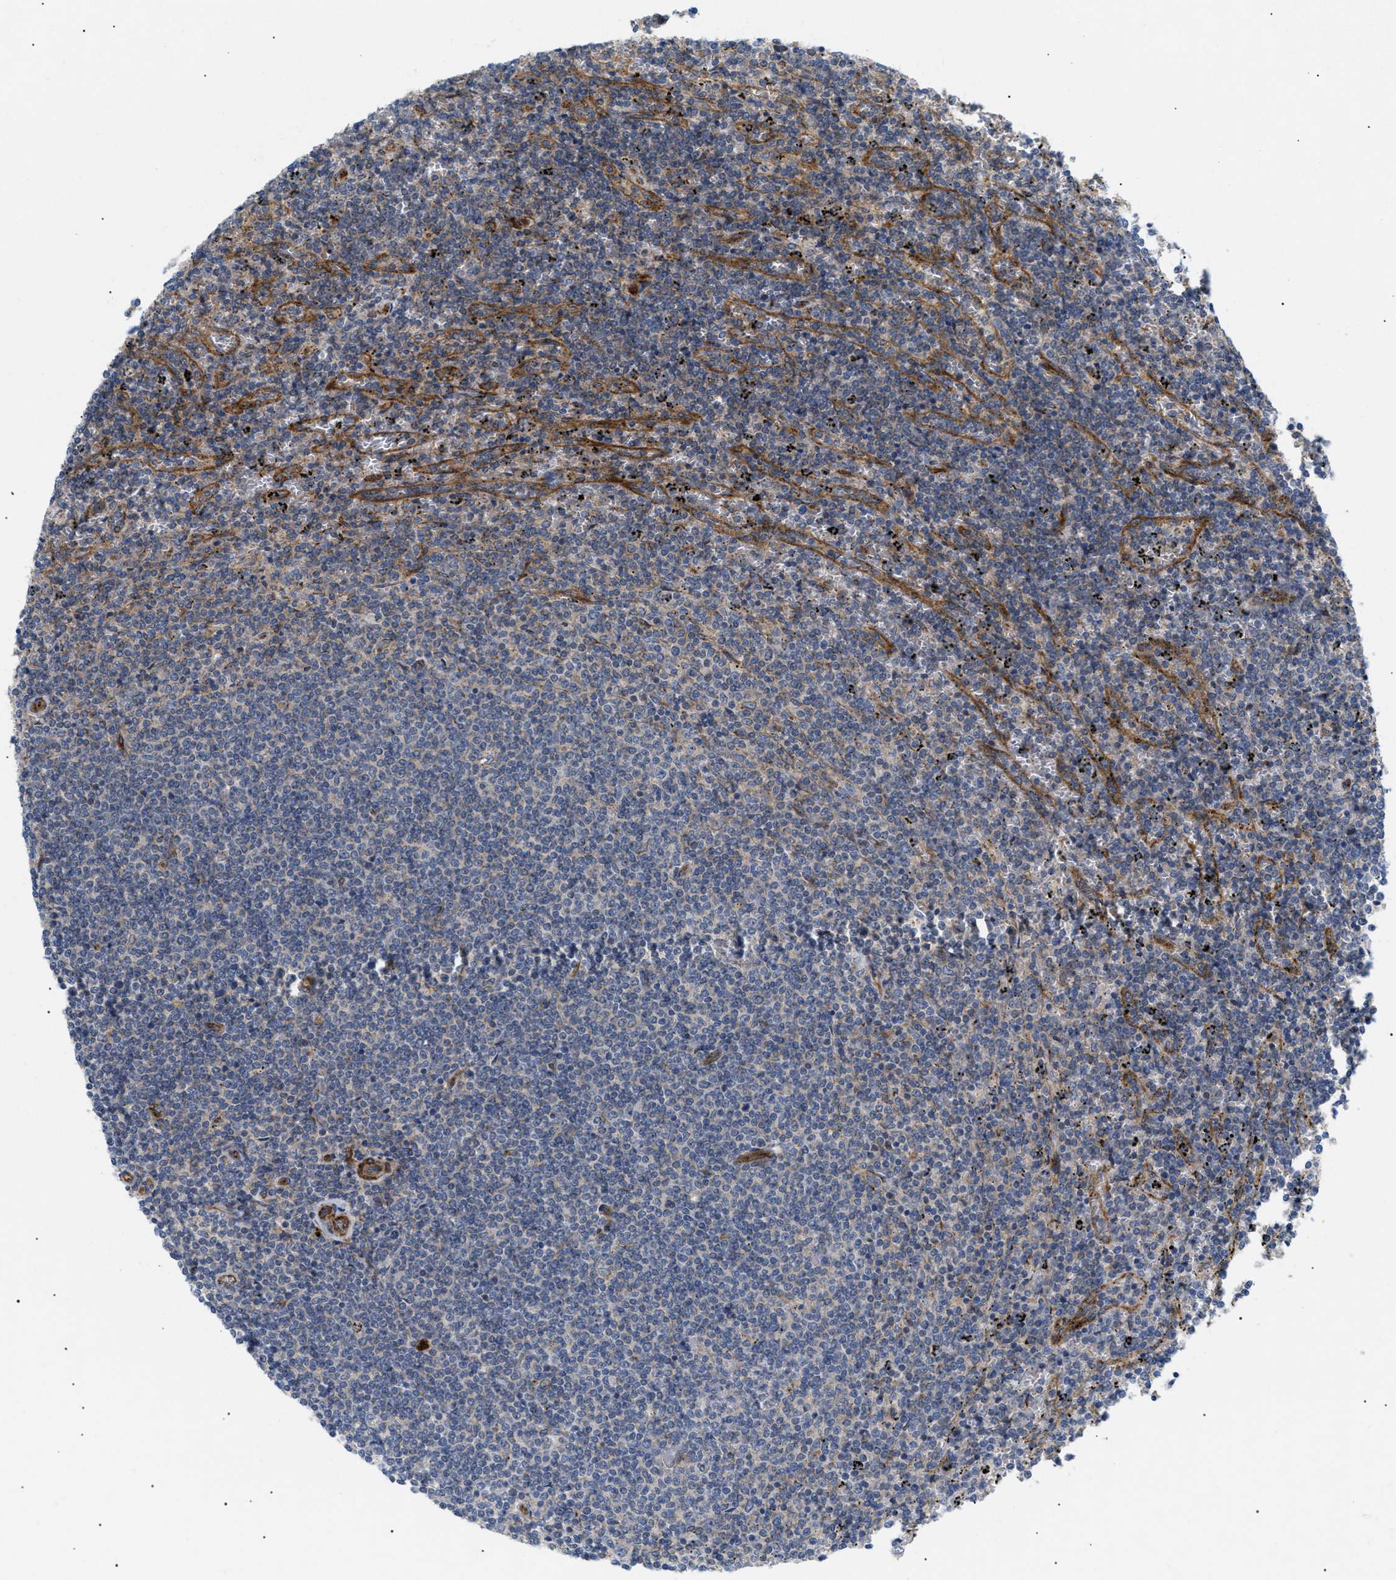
{"staining": {"intensity": "weak", "quantity": "25%-75%", "location": "cytoplasmic/membranous"}, "tissue": "lymphoma", "cell_type": "Tumor cells", "image_type": "cancer", "snomed": [{"axis": "morphology", "description": "Malignant lymphoma, non-Hodgkin's type, Low grade"}, {"axis": "topography", "description": "Spleen"}], "caption": "This is an image of IHC staining of malignant lymphoma, non-Hodgkin's type (low-grade), which shows weak expression in the cytoplasmic/membranous of tumor cells.", "gene": "DCTN4", "patient": {"sex": "female", "age": 50}}